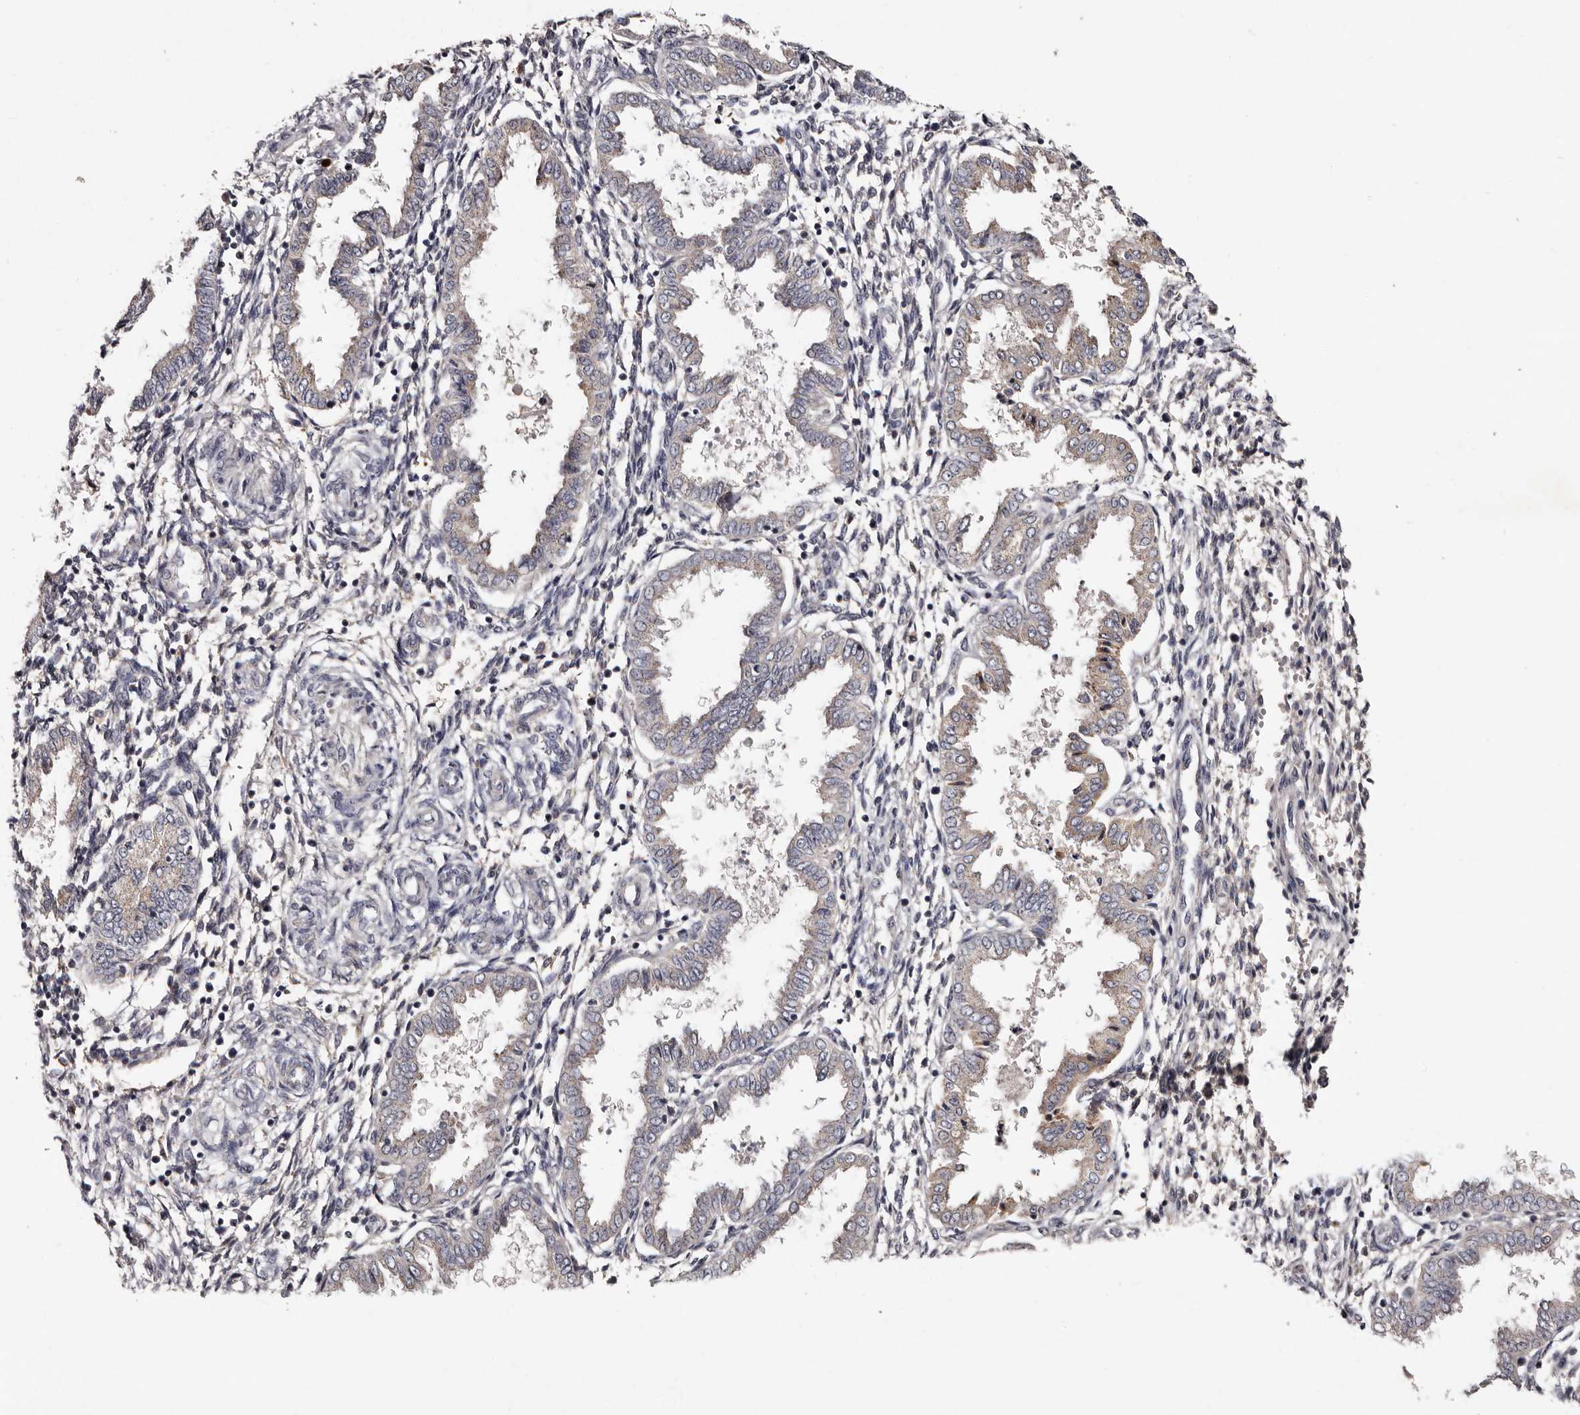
{"staining": {"intensity": "negative", "quantity": "none", "location": "none"}, "tissue": "endometrium", "cell_type": "Cells in endometrial stroma", "image_type": "normal", "snomed": [{"axis": "morphology", "description": "Normal tissue, NOS"}, {"axis": "topography", "description": "Endometrium"}], "caption": "Immunohistochemical staining of normal human endometrium reveals no significant positivity in cells in endometrial stroma. (Stains: DAB (3,3'-diaminobenzidine) immunohistochemistry (IHC) with hematoxylin counter stain, Microscopy: brightfield microscopy at high magnification).", "gene": "DNPH1", "patient": {"sex": "female", "age": 33}}